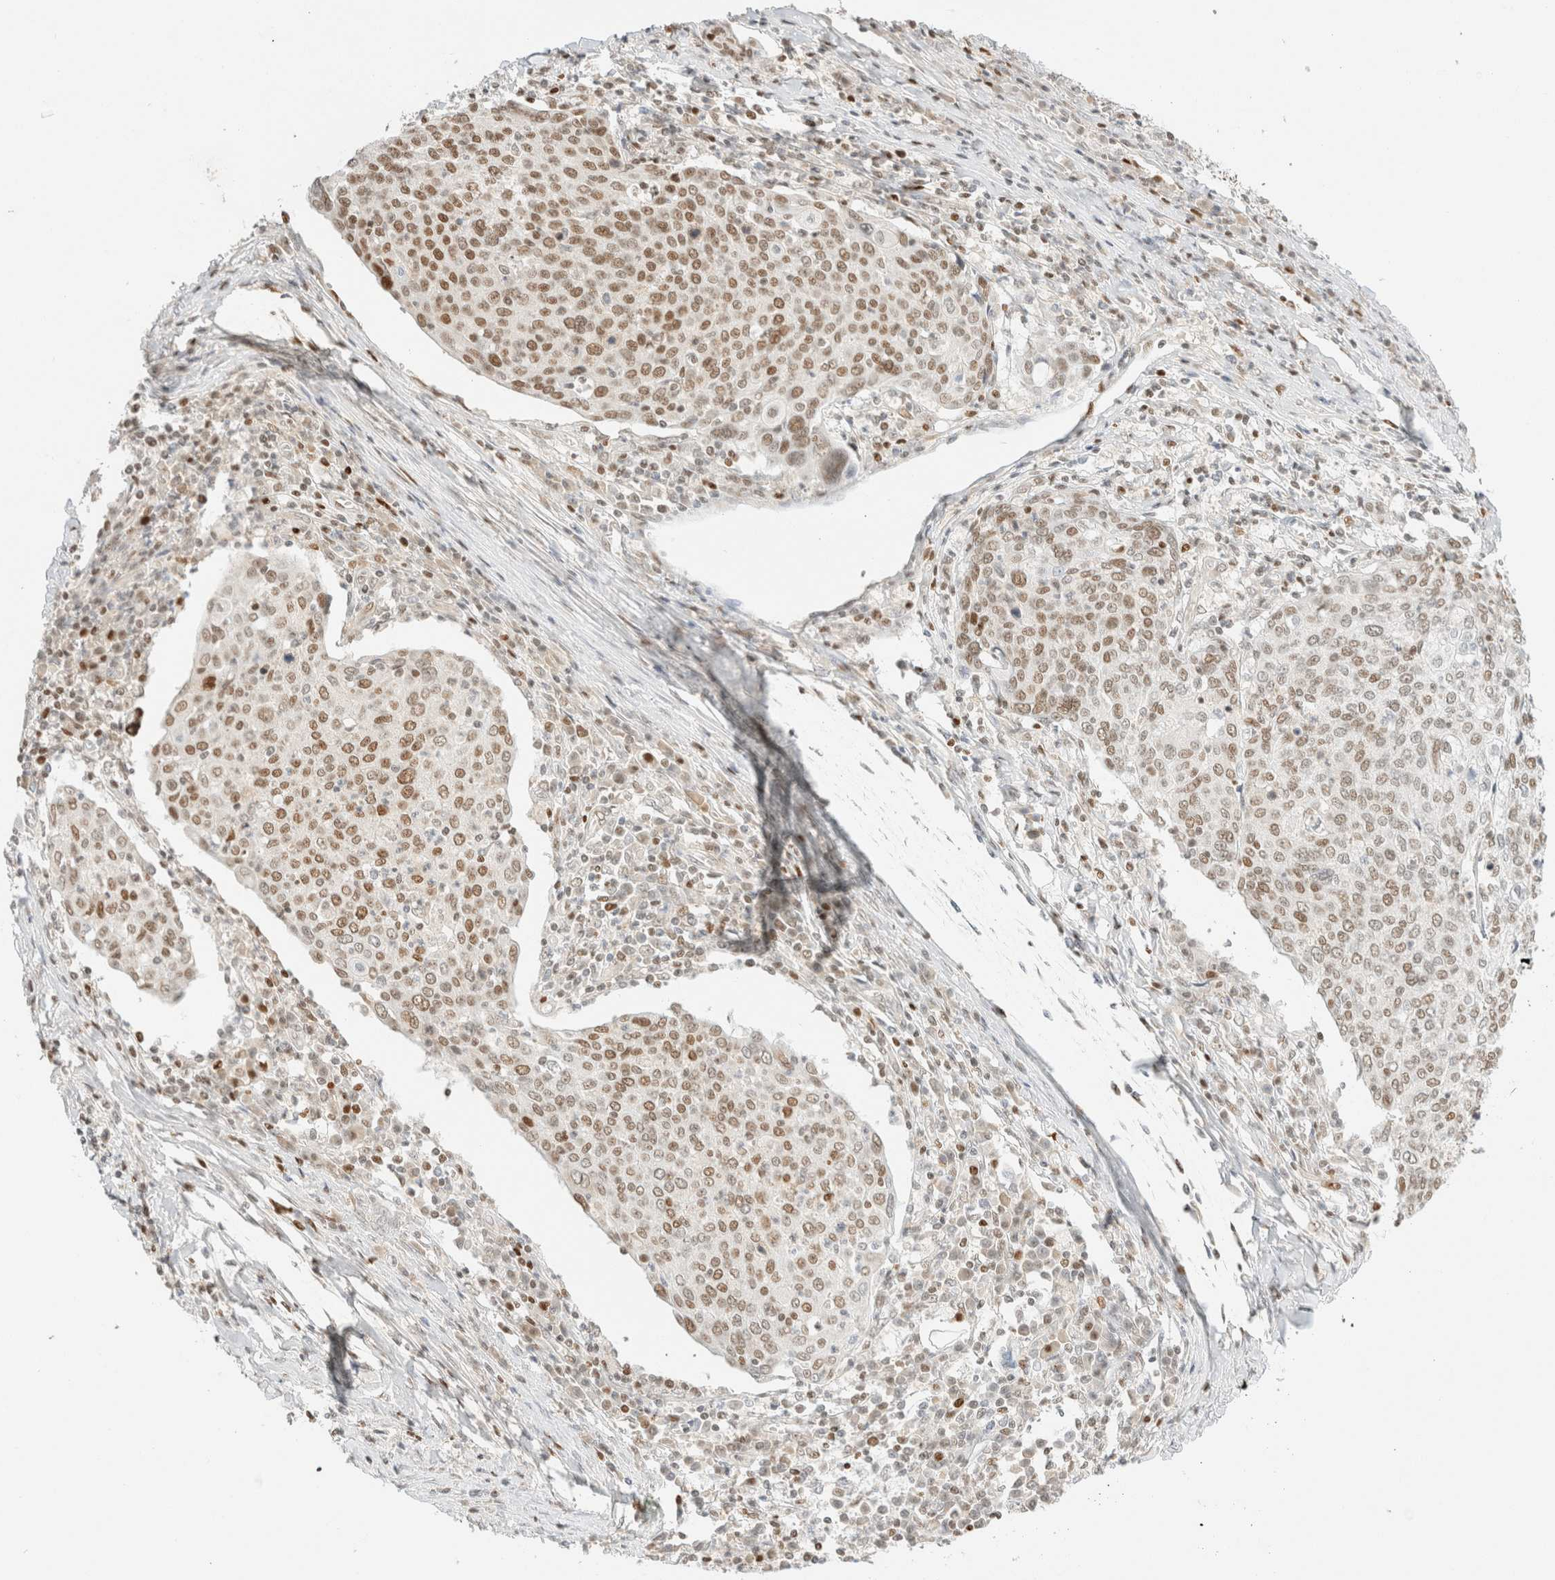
{"staining": {"intensity": "weak", "quantity": ">75%", "location": "nuclear"}, "tissue": "cervical cancer", "cell_type": "Tumor cells", "image_type": "cancer", "snomed": [{"axis": "morphology", "description": "Squamous cell carcinoma, NOS"}, {"axis": "topography", "description": "Cervix"}], "caption": "This photomicrograph displays immunohistochemistry staining of squamous cell carcinoma (cervical), with low weak nuclear expression in approximately >75% of tumor cells.", "gene": "DDB2", "patient": {"sex": "female", "age": 40}}